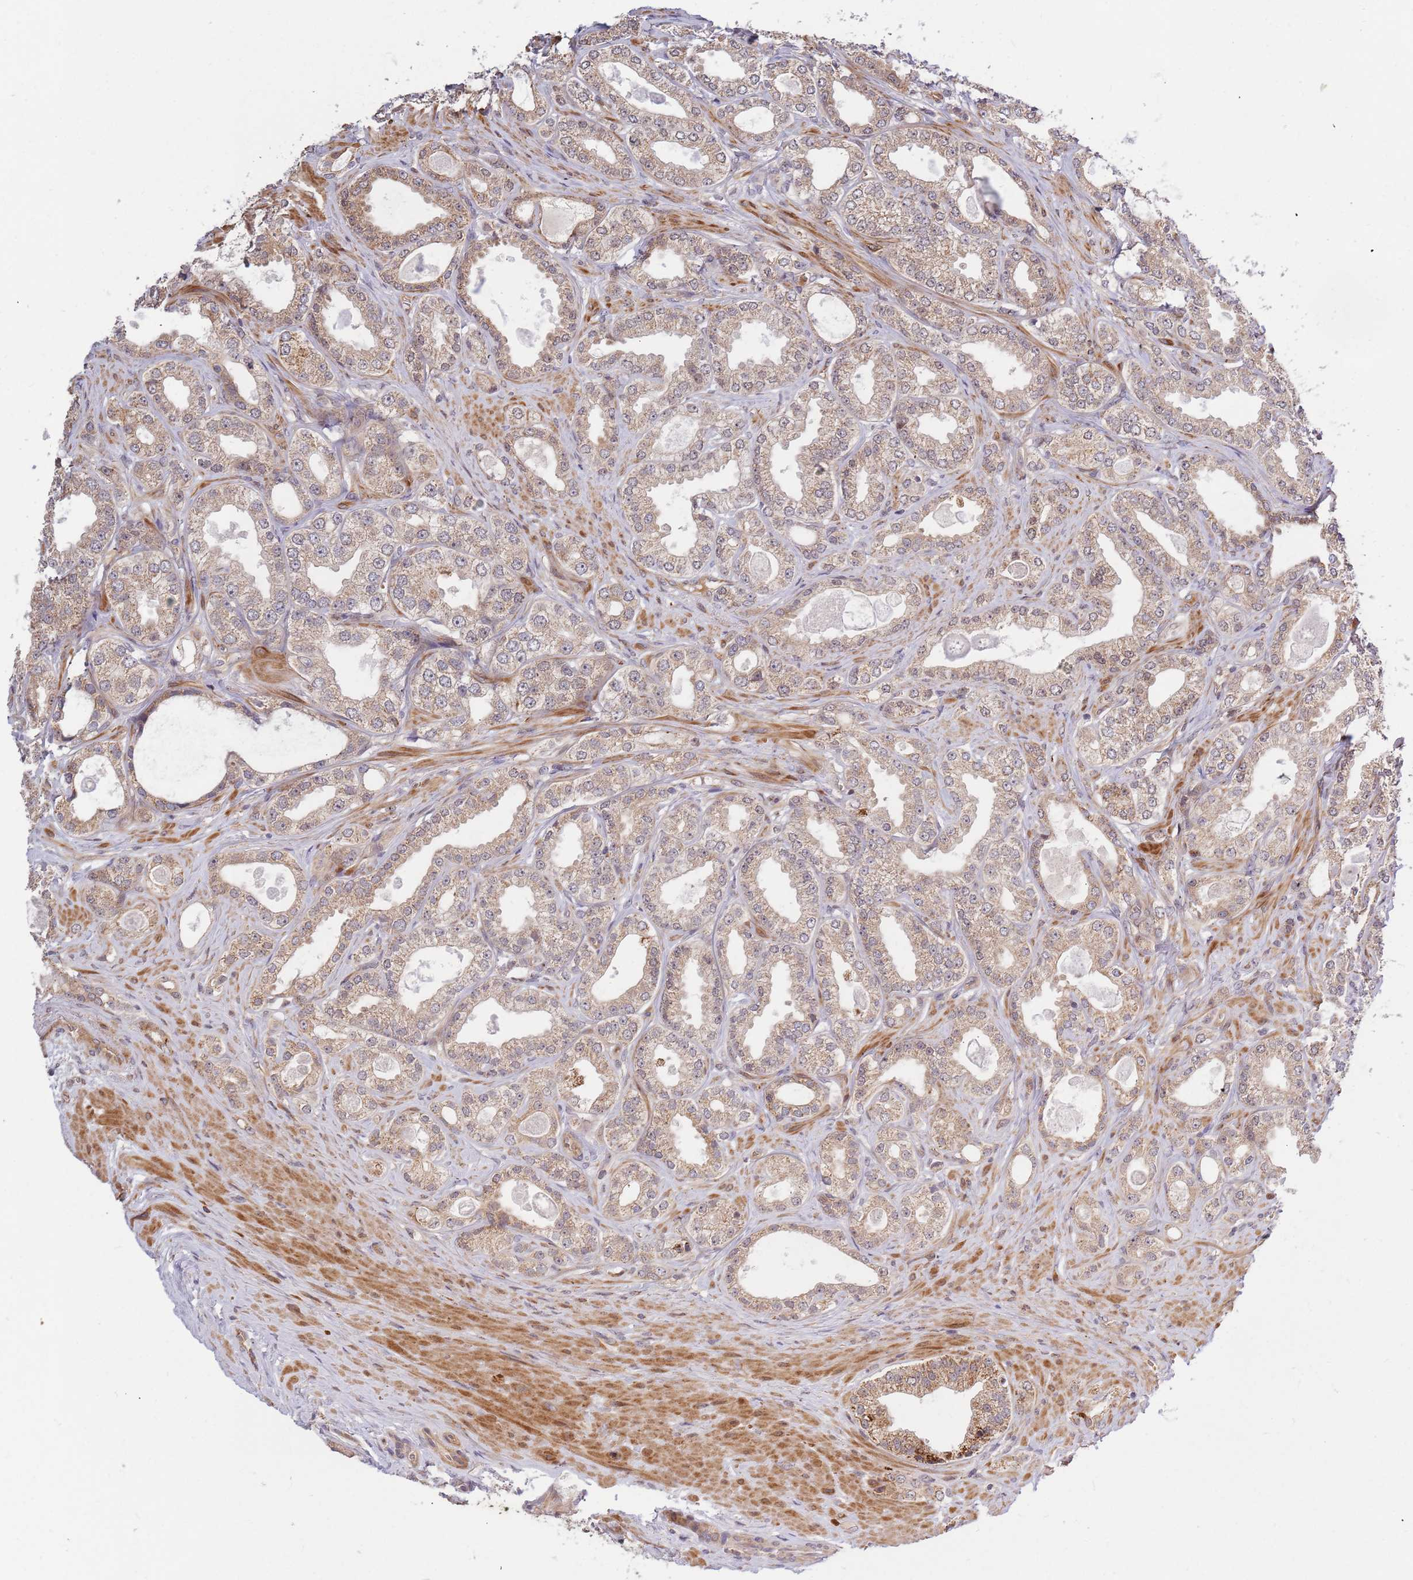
{"staining": {"intensity": "moderate", "quantity": "<25%", "location": "cytoplasmic/membranous"}, "tissue": "prostate cancer", "cell_type": "Tumor cells", "image_type": "cancer", "snomed": [{"axis": "morphology", "description": "Adenocarcinoma, Low grade"}, {"axis": "topography", "description": "Prostate"}], "caption": "Prostate cancer (adenocarcinoma (low-grade)) stained with a protein marker shows moderate staining in tumor cells.", "gene": "HAUS3", "patient": {"sex": "male", "age": 63}}